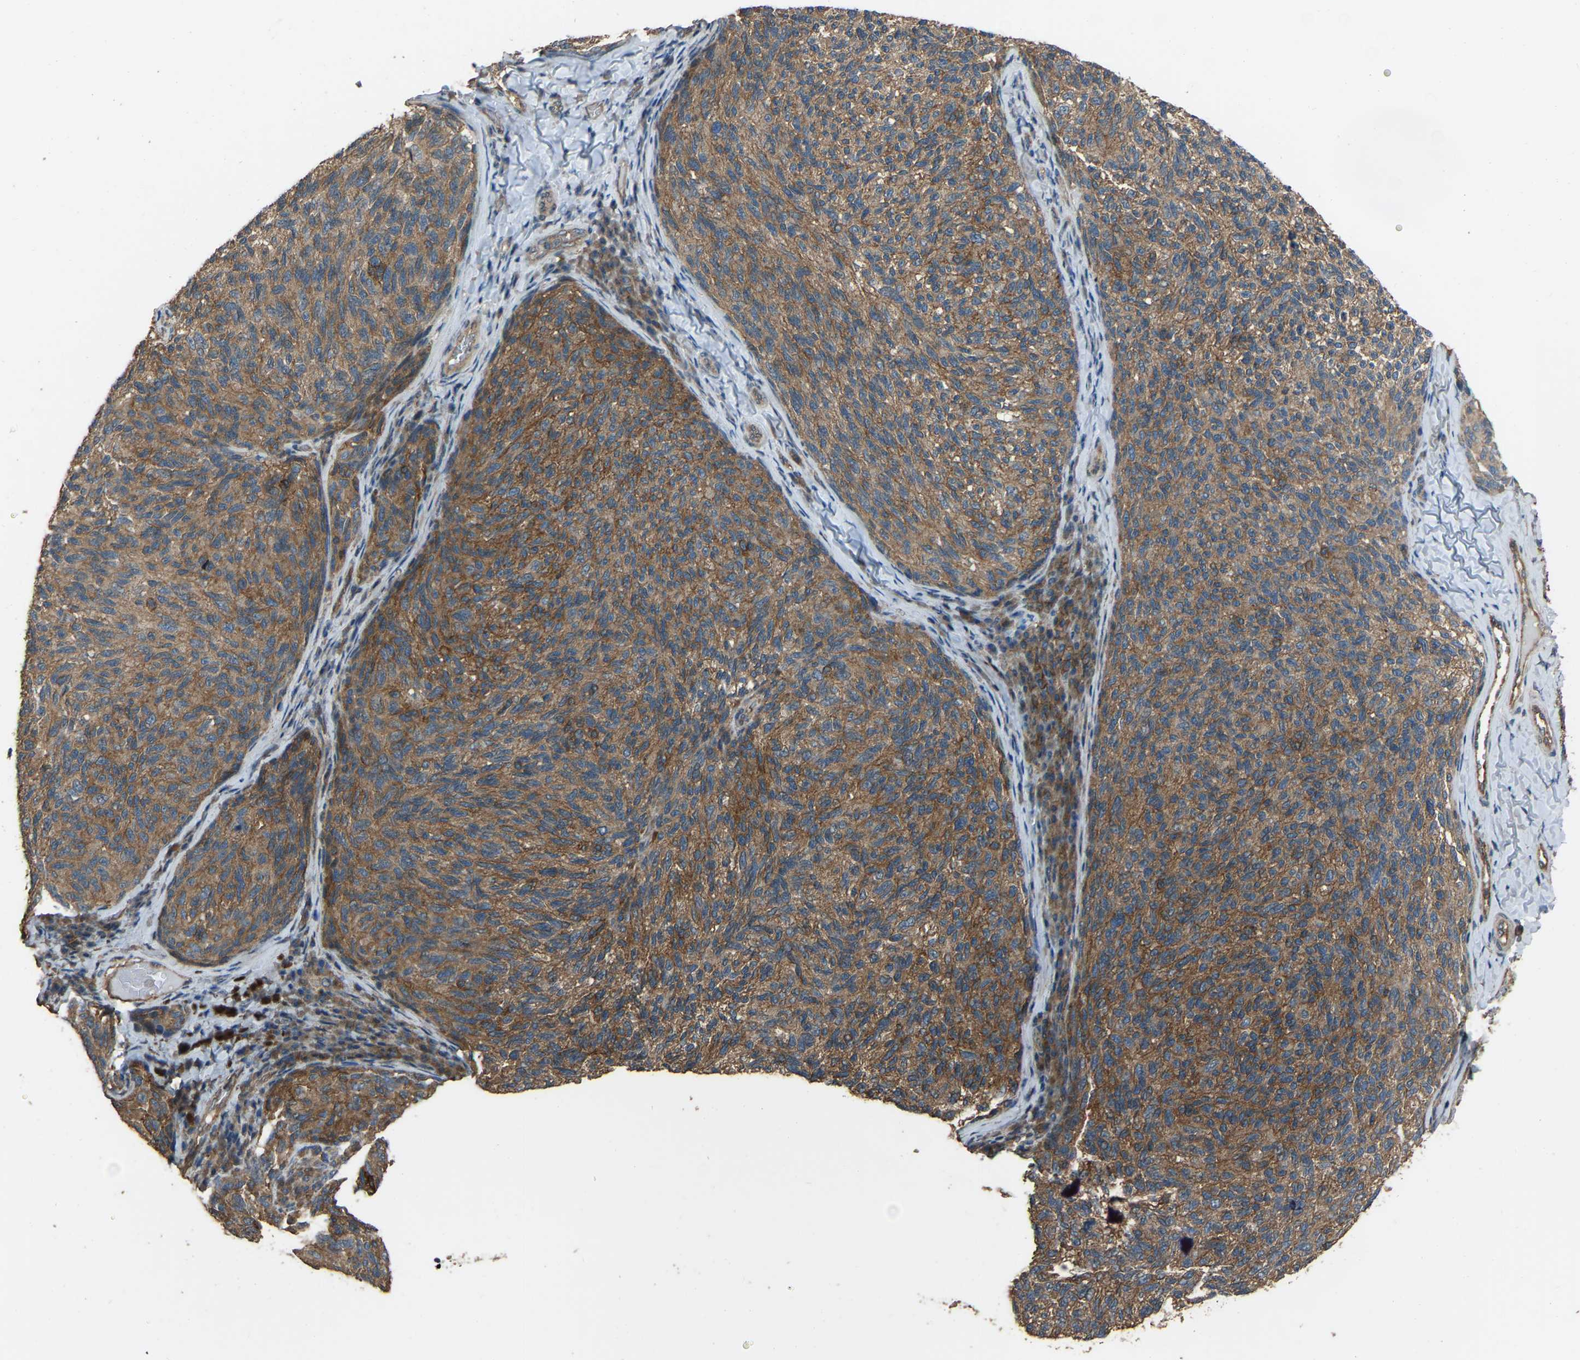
{"staining": {"intensity": "moderate", "quantity": ">75%", "location": "cytoplasmic/membranous"}, "tissue": "melanoma", "cell_type": "Tumor cells", "image_type": "cancer", "snomed": [{"axis": "morphology", "description": "Malignant melanoma, NOS"}, {"axis": "topography", "description": "Skin"}], "caption": "Immunohistochemical staining of malignant melanoma reveals medium levels of moderate cytoplasmic/membranous staining in about >75% of tumor cells.", "gene": "SLC4A2", "patient": {"sex": "female", "age": 73}}